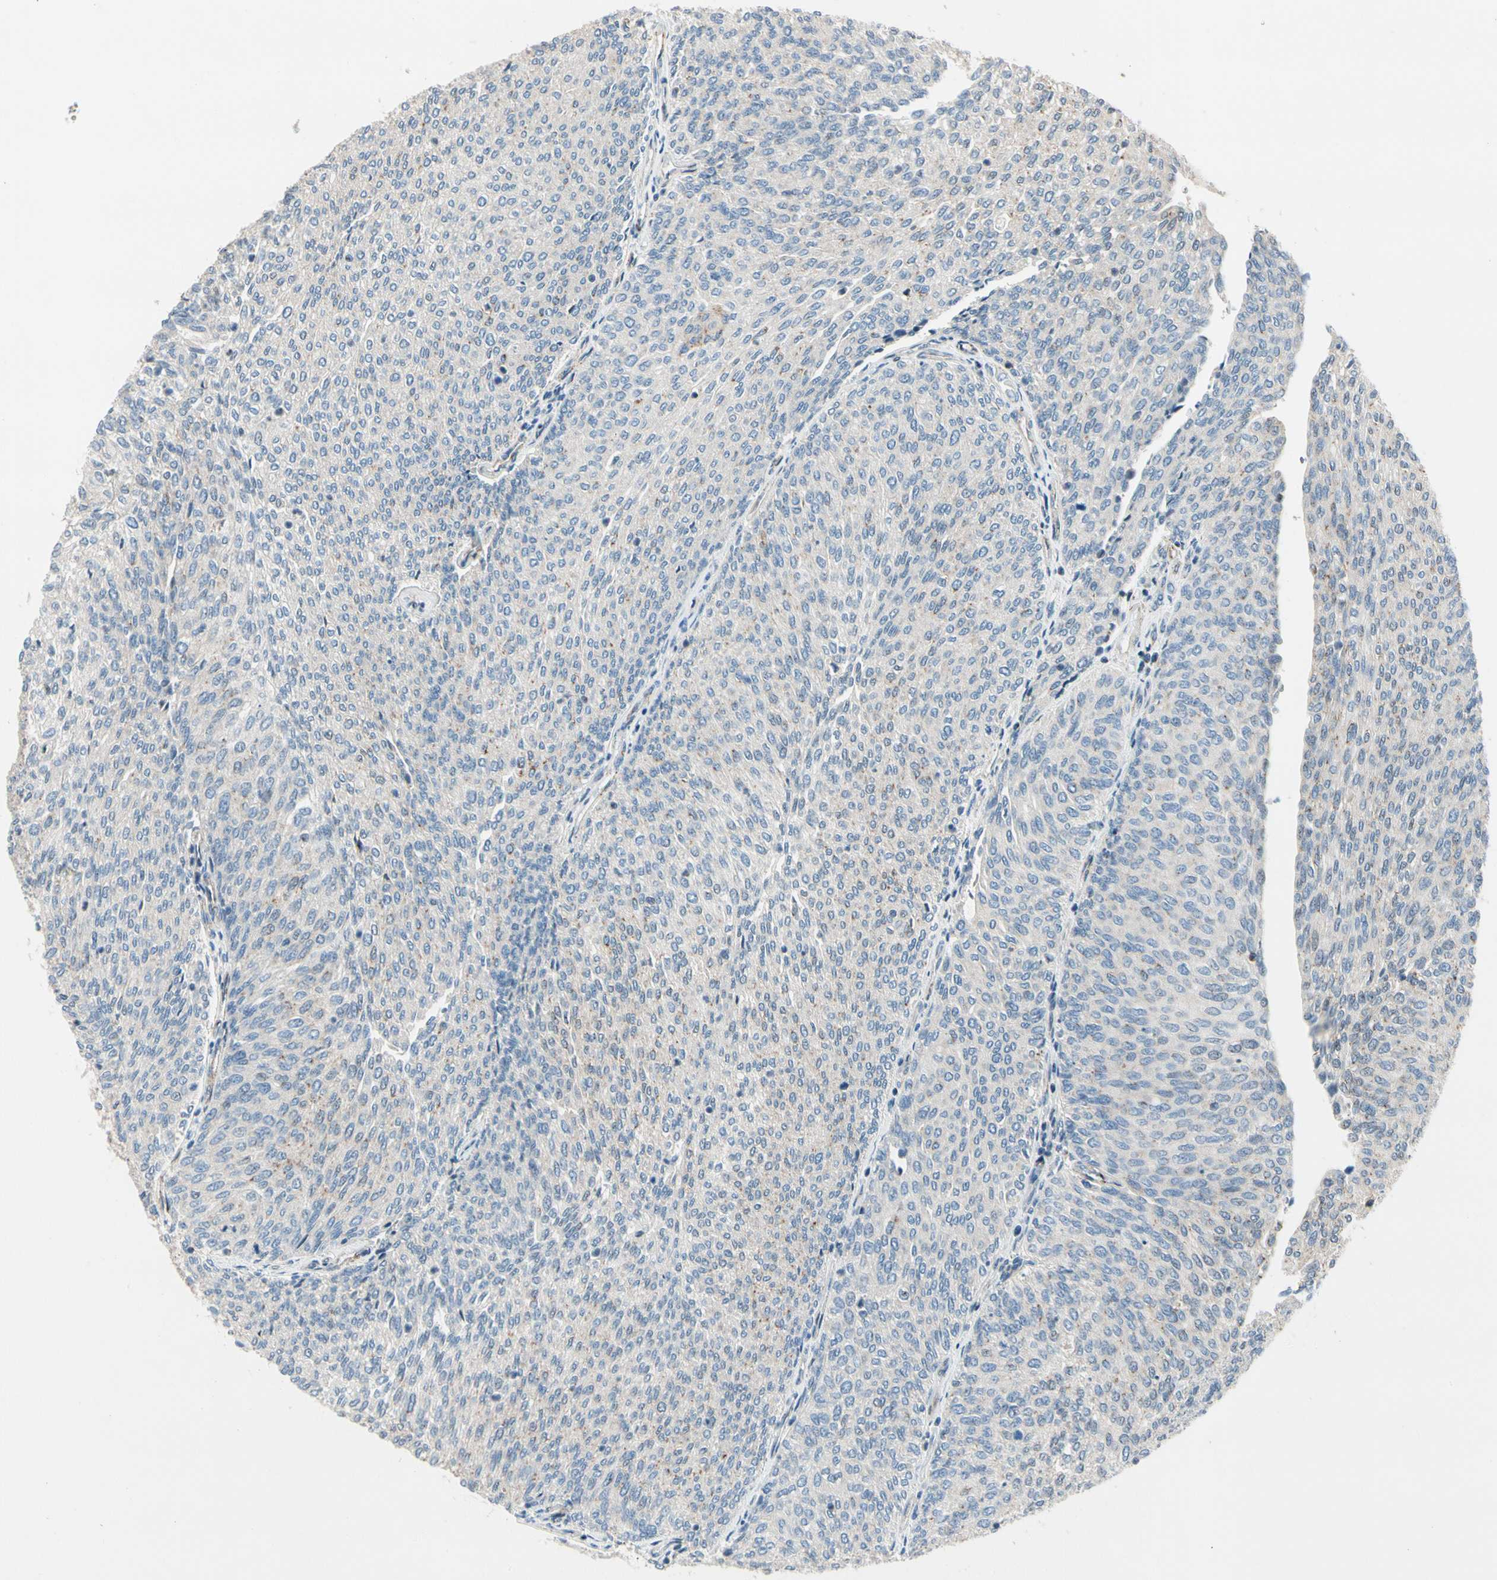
{"staining": {"intensity": "negative", "quantity": "none", "location": "none"}, "tissue": "urothelial cancer", "cell_type": "Tumor cells", "image_type": "cancer", "snomed": [{"axis": "morphology", "description": "Urothelial carcinoma, Low grade"}, {"axis": "topography", "description": "Urinary bladder"}], "caption": "Human low-grade urothelial carcinoma stained for a protein using immunohistochemistry reveals no staining in tumor cells.", "gene": "CDH6", "patient": {"sex": "female", "age": 79}}